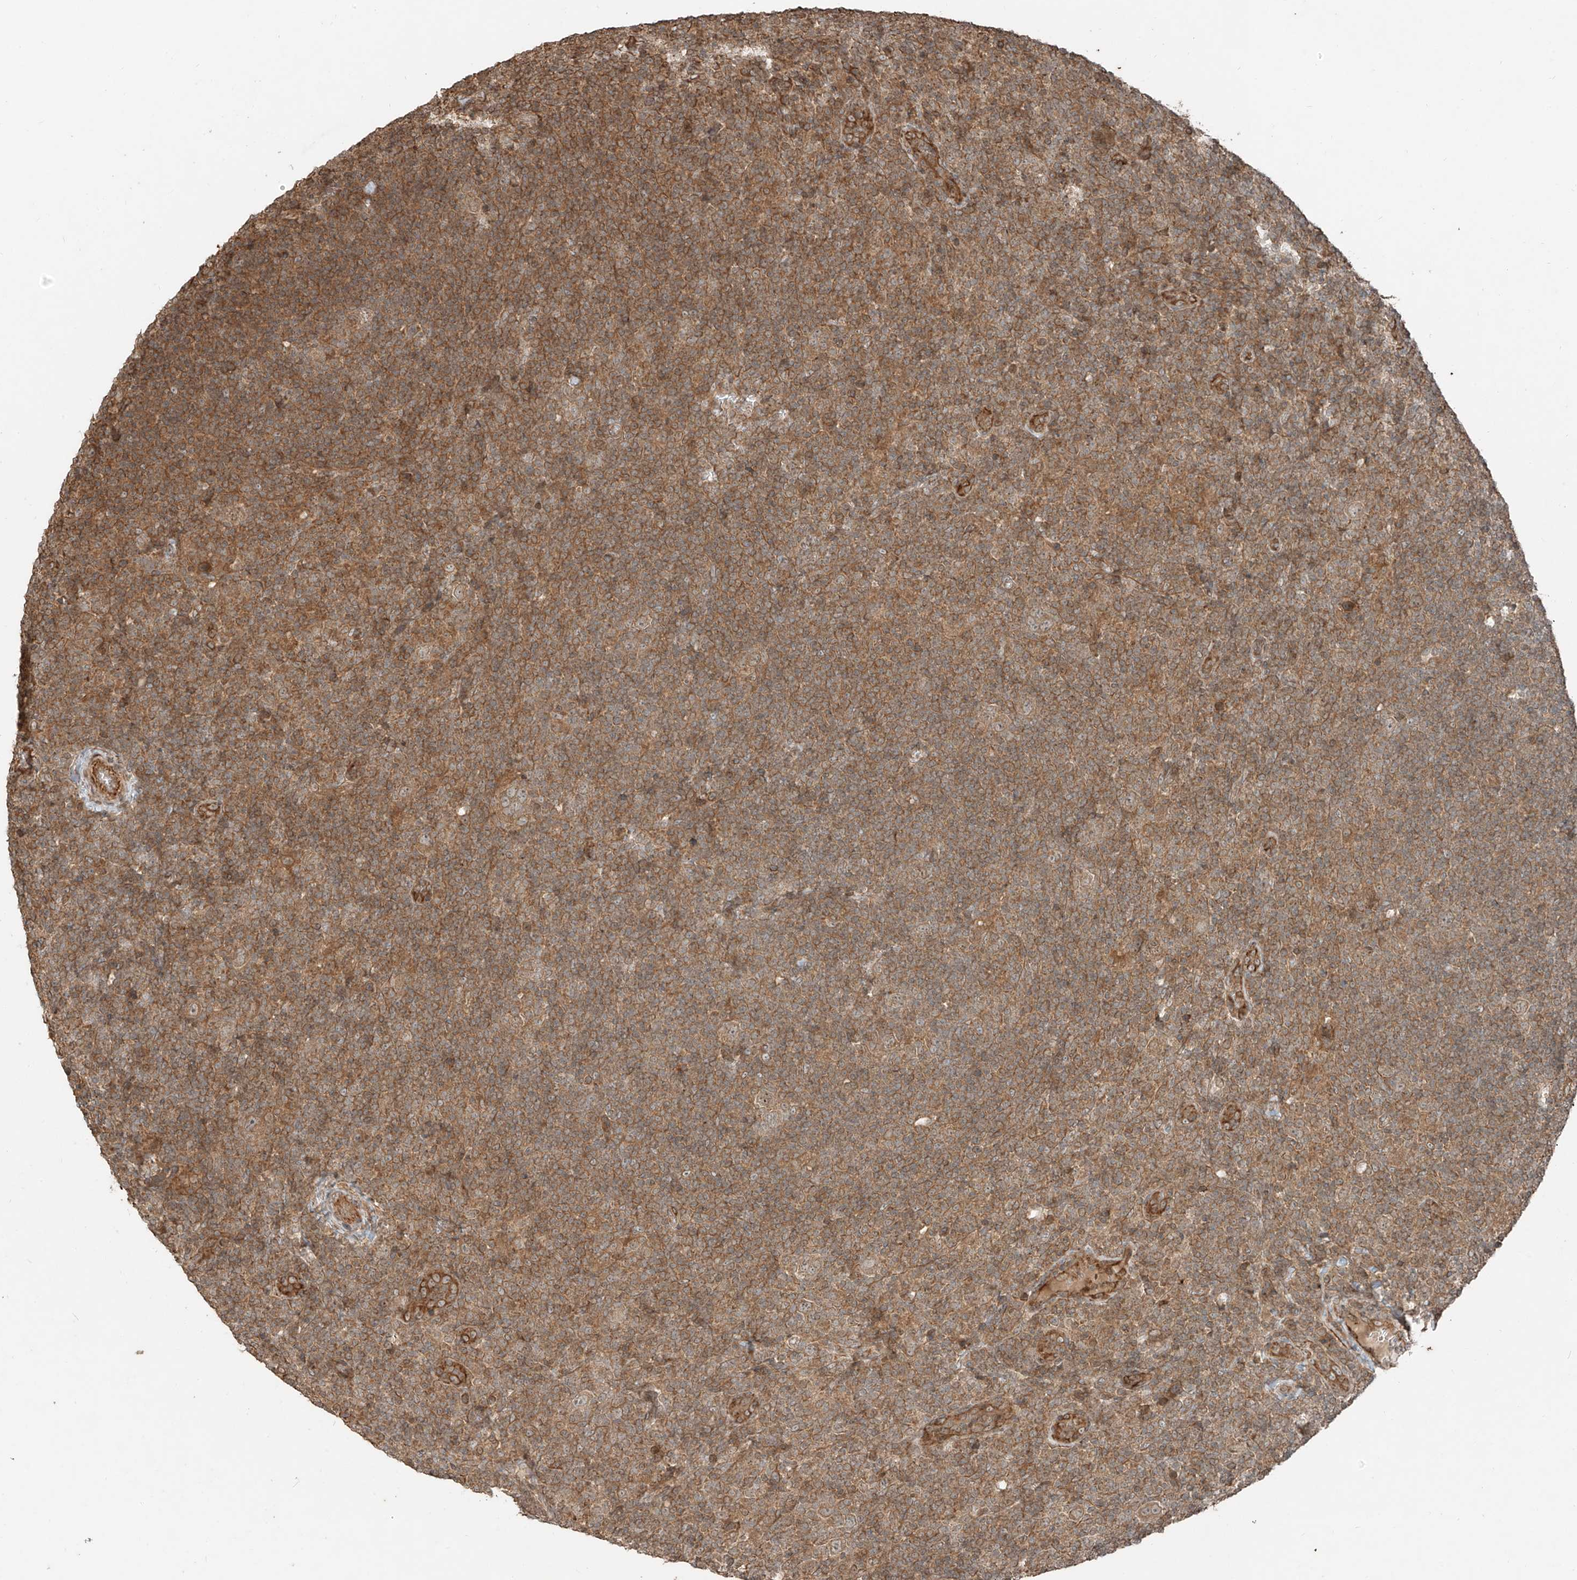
{"staining": {"intensity": "weak", "quantity": ">75%", "location": "cytoplasmic/membranous"}, "tissue": "lymphoma", "cell_type": "Tumor cells", "image_type": "cancer", "snomed": [{"axis": "morphology", "description": "Hodgkin's disease, NOS"}, {"axis": "topography", "description": "Lymph node"}], "caption": "This photomicrograph shows Hodgkin's disease stained with immunohistochemistry (IHC) to label a protein in brown. The cytoplasmic/membranous of tumor cells show weak positivity for the protein. Nuclei are counter-stained blue.", "gene": "ANKZF1", "patient": {"sex": "female", "age": 57}}